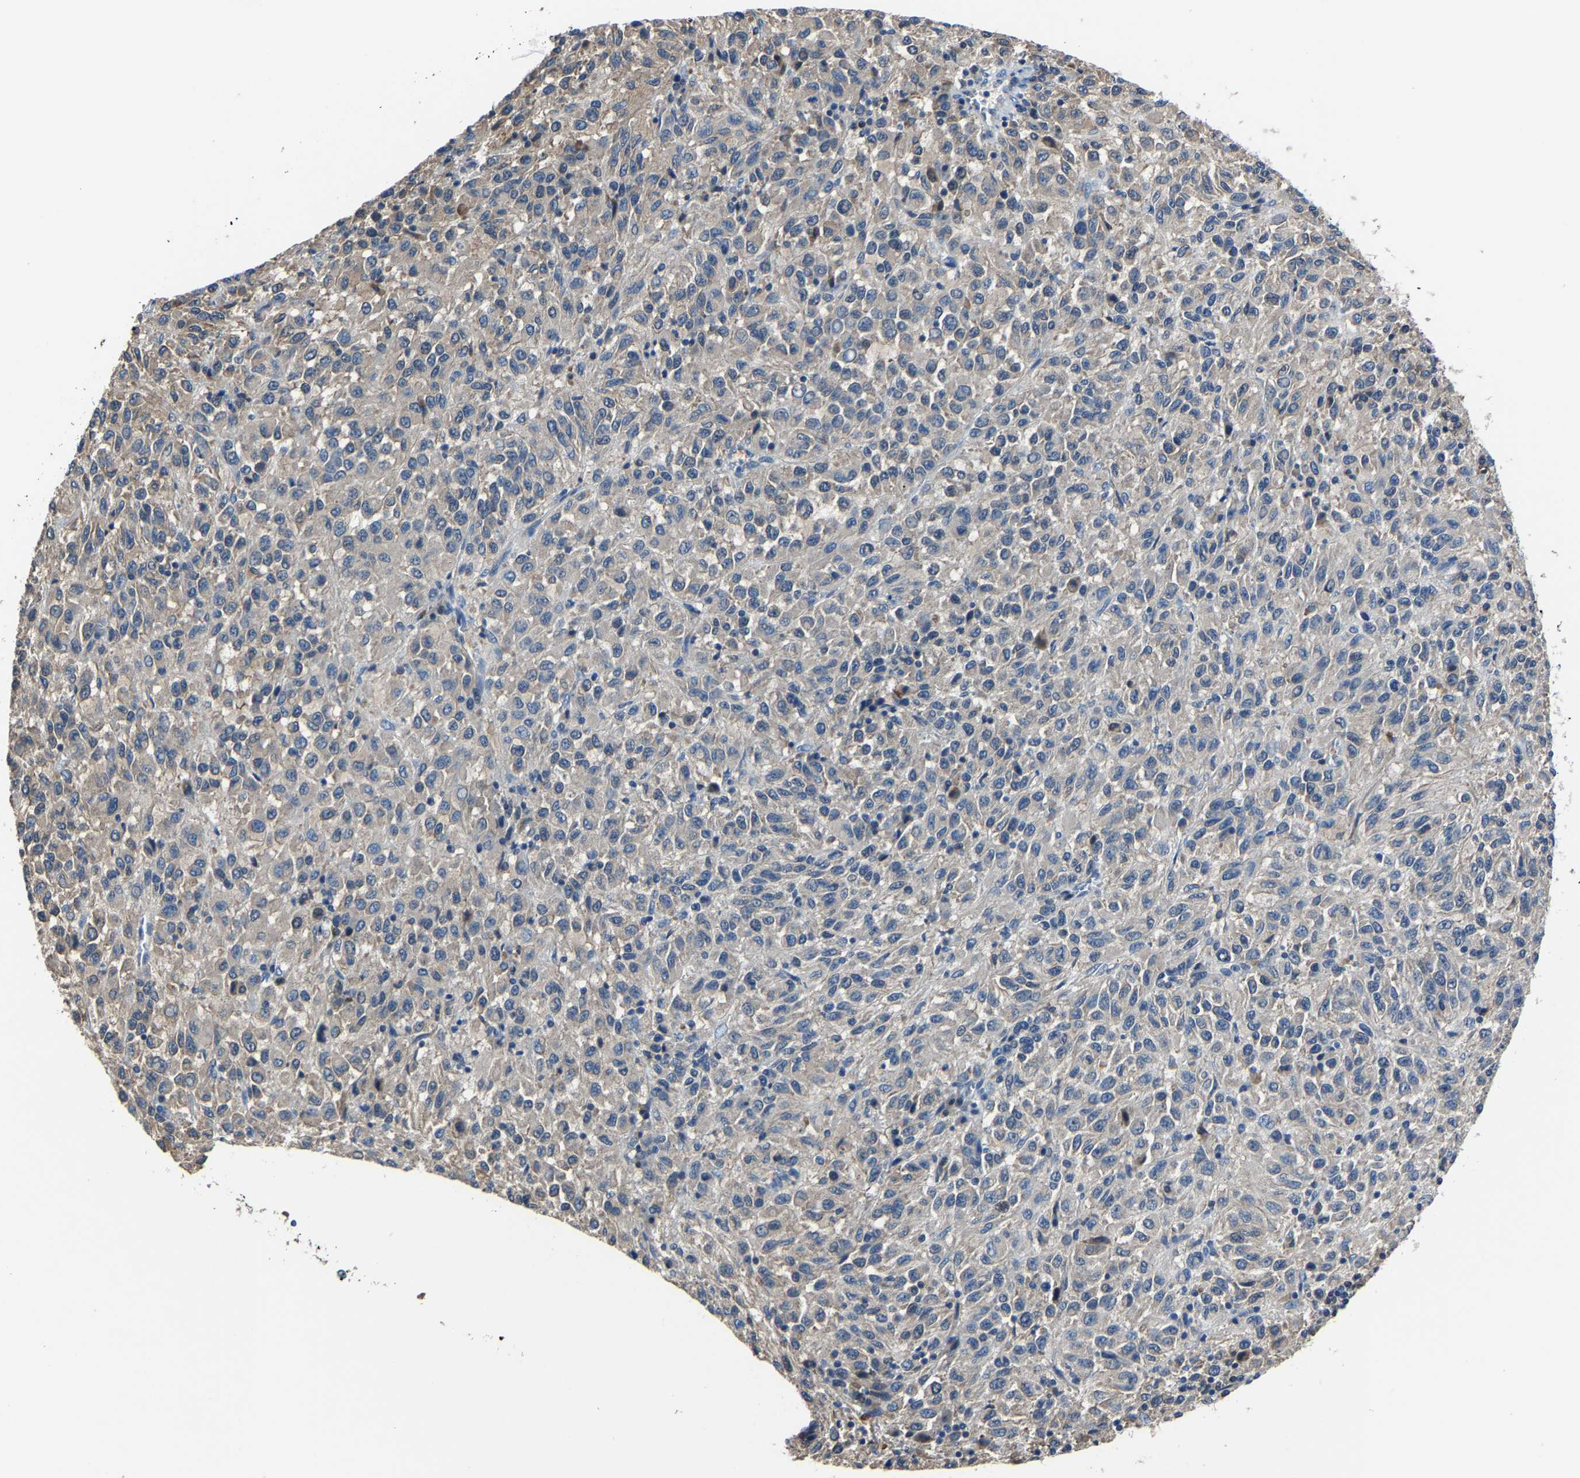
{"staining": {"intensity": "negative", "quantity": "none", "location": "none"}, "tissue": "melanoma", "cell_type": "Tumor cells", "image_type": "cancer", "snomed": [{"axis": "morphology", "description": "Malignant melanoma, Metastatic site"}, {"axis": "topography", "description": "Lung"}], "caption": "A high-resolution photomicrograph shows immunohistochemistry staining of melanoma, which demonstrates no significant positivity in tumor cells.", "gene": "STRBP", "patient": {"sex": "male", "age": 64}}